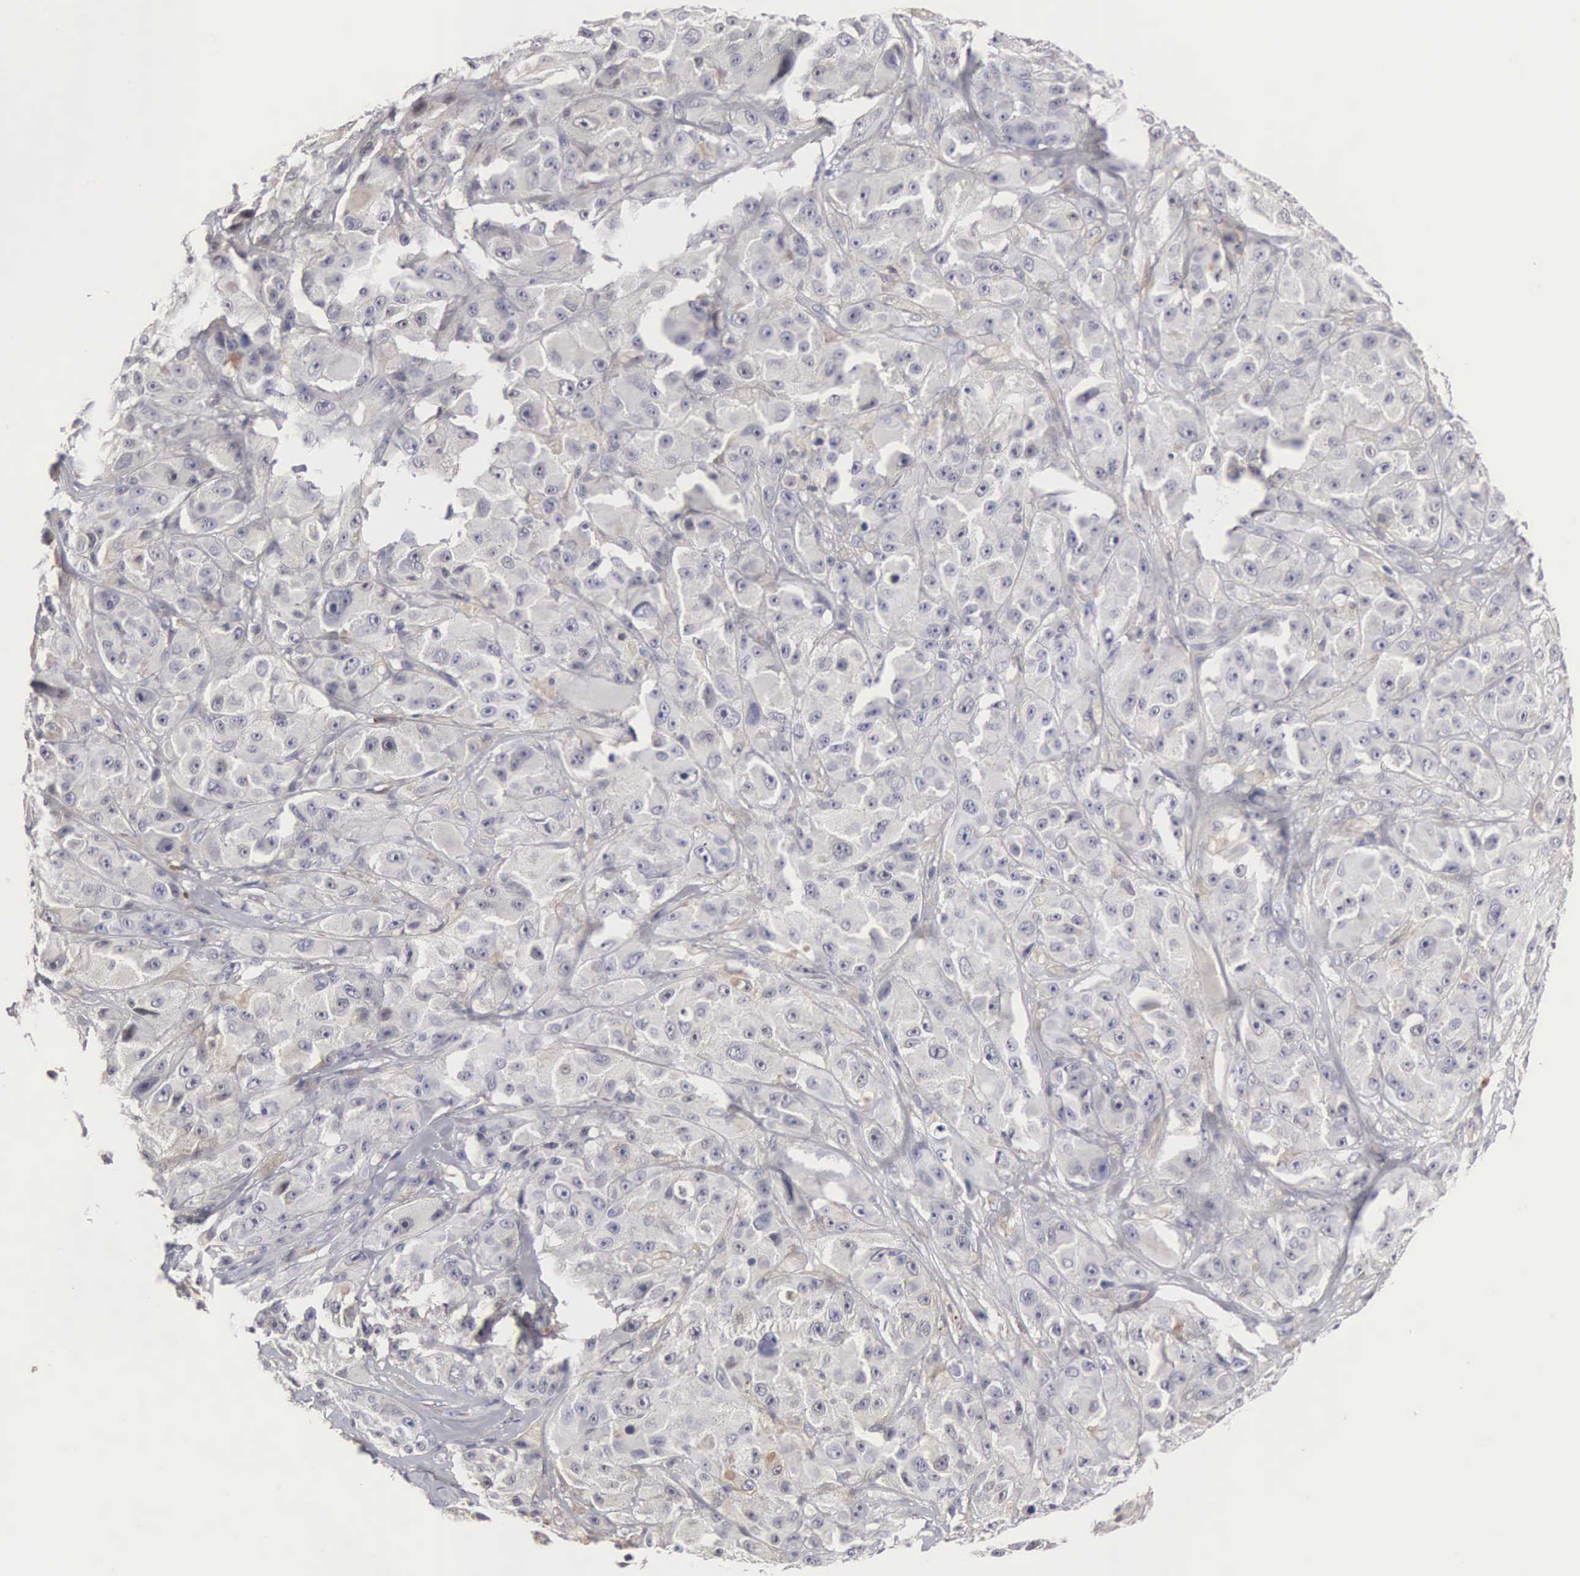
{"staining": {"intensity": "negative", "quantity": "none", "location": "none"}, "tissue": "melanoma", "cell_type": "Tumor cells", "image_type": "cancer", "snomed": [{"axis": "morphology", "description": "Malignant melanoma, NOS"}, {"axis": "topography", "description": "Skin"}], "caption": "A high-resolution micrograph shows immunohistochemistry (IHC) staining of melanoma, which displays no significant staining in tumor cells. The staining is performed using DAB brown chromogen with nuclei counter-stained in using hematoxylin.", "gene": "ELFN2", "patient": {"sex": "male", "age": 56}}